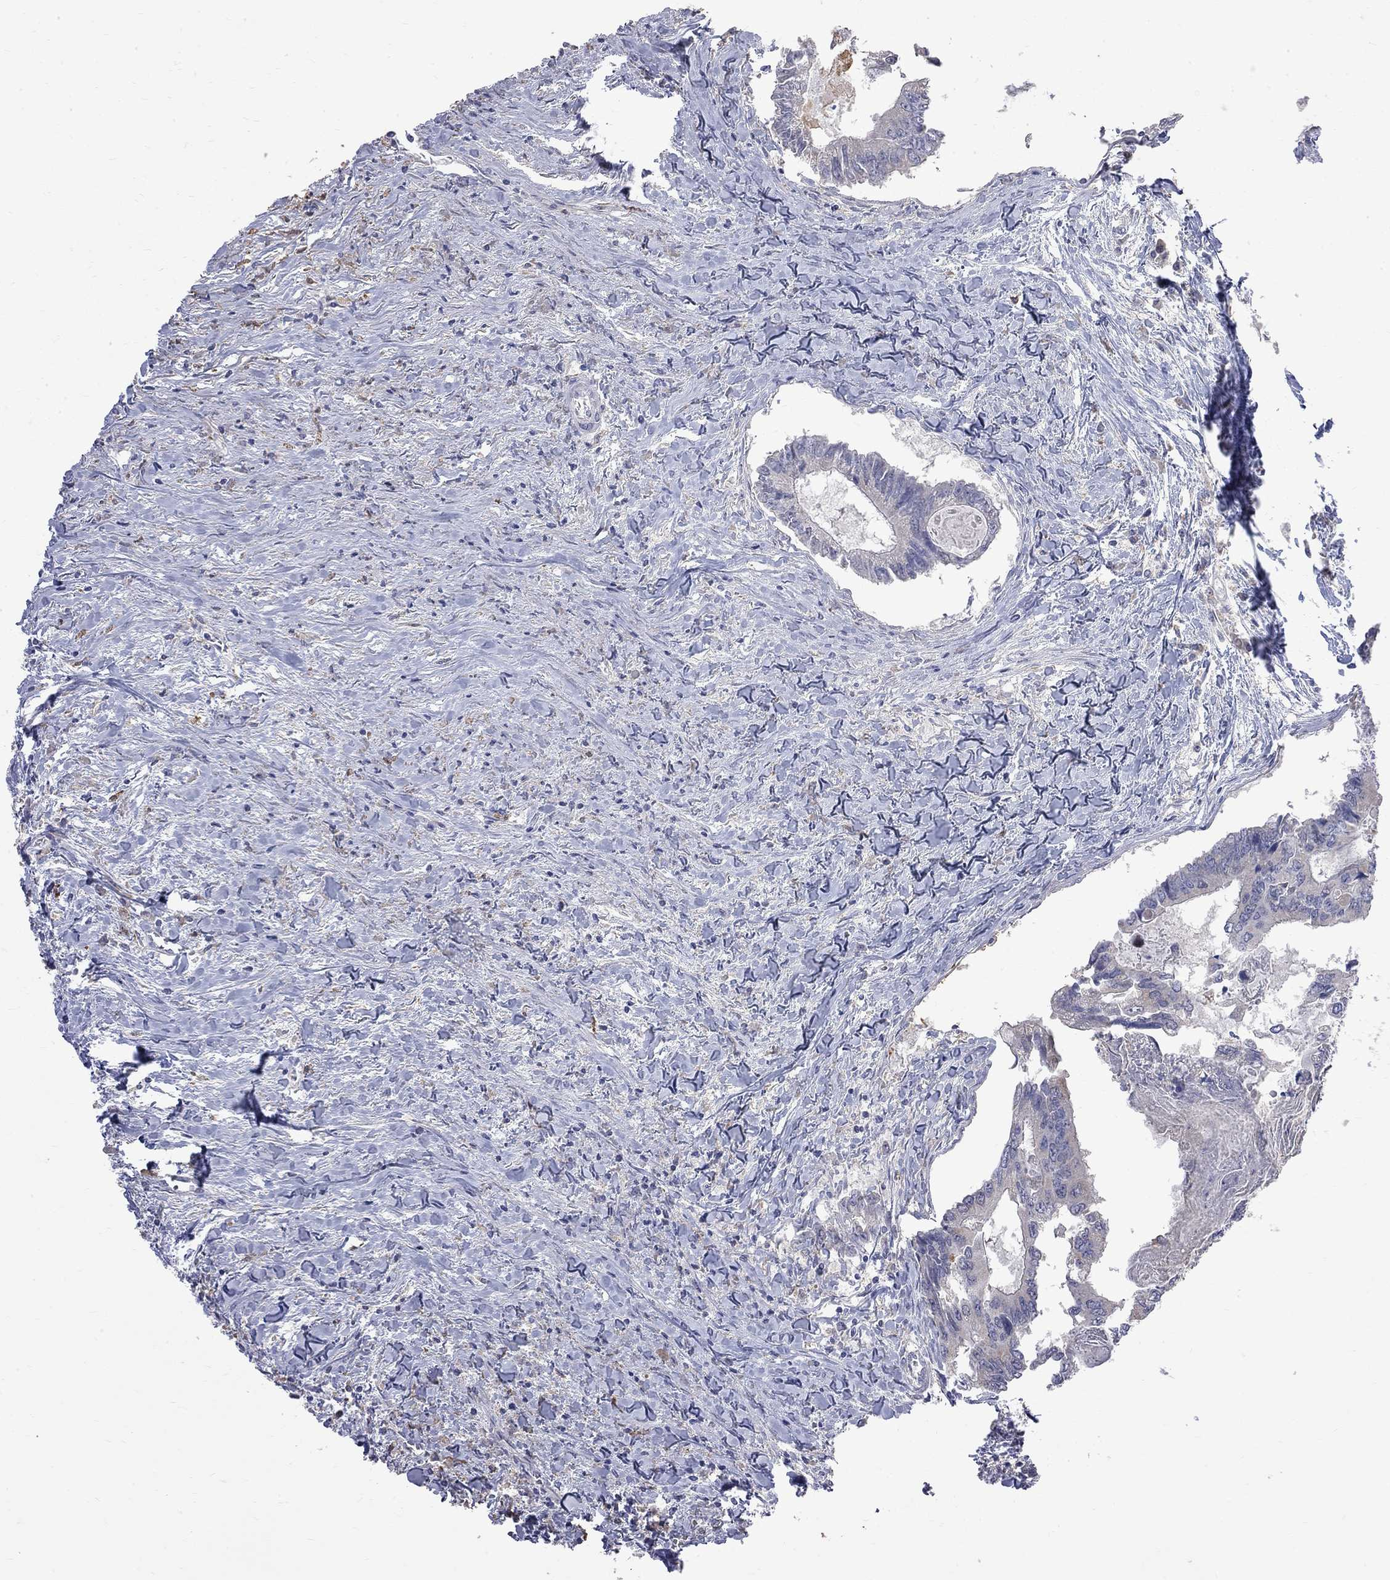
{"staining": {"intensity": "negative", "quantity": "none", "location": "none"}, "tissue": "colorectal cancer", "cell_type": "Tumor cells", "image_type": "cancer", "snomed": [{"axis": "morphology", "description": "Adenocarcinoma, NOS"}, {"axis": "topography", "description": "Colon"}], "caption": "Protein analysis of colorectal cancer shows no significant staining in tumor cells.", "gene": "CKAP2", "patient": {"sex": "male", "age": 53}}